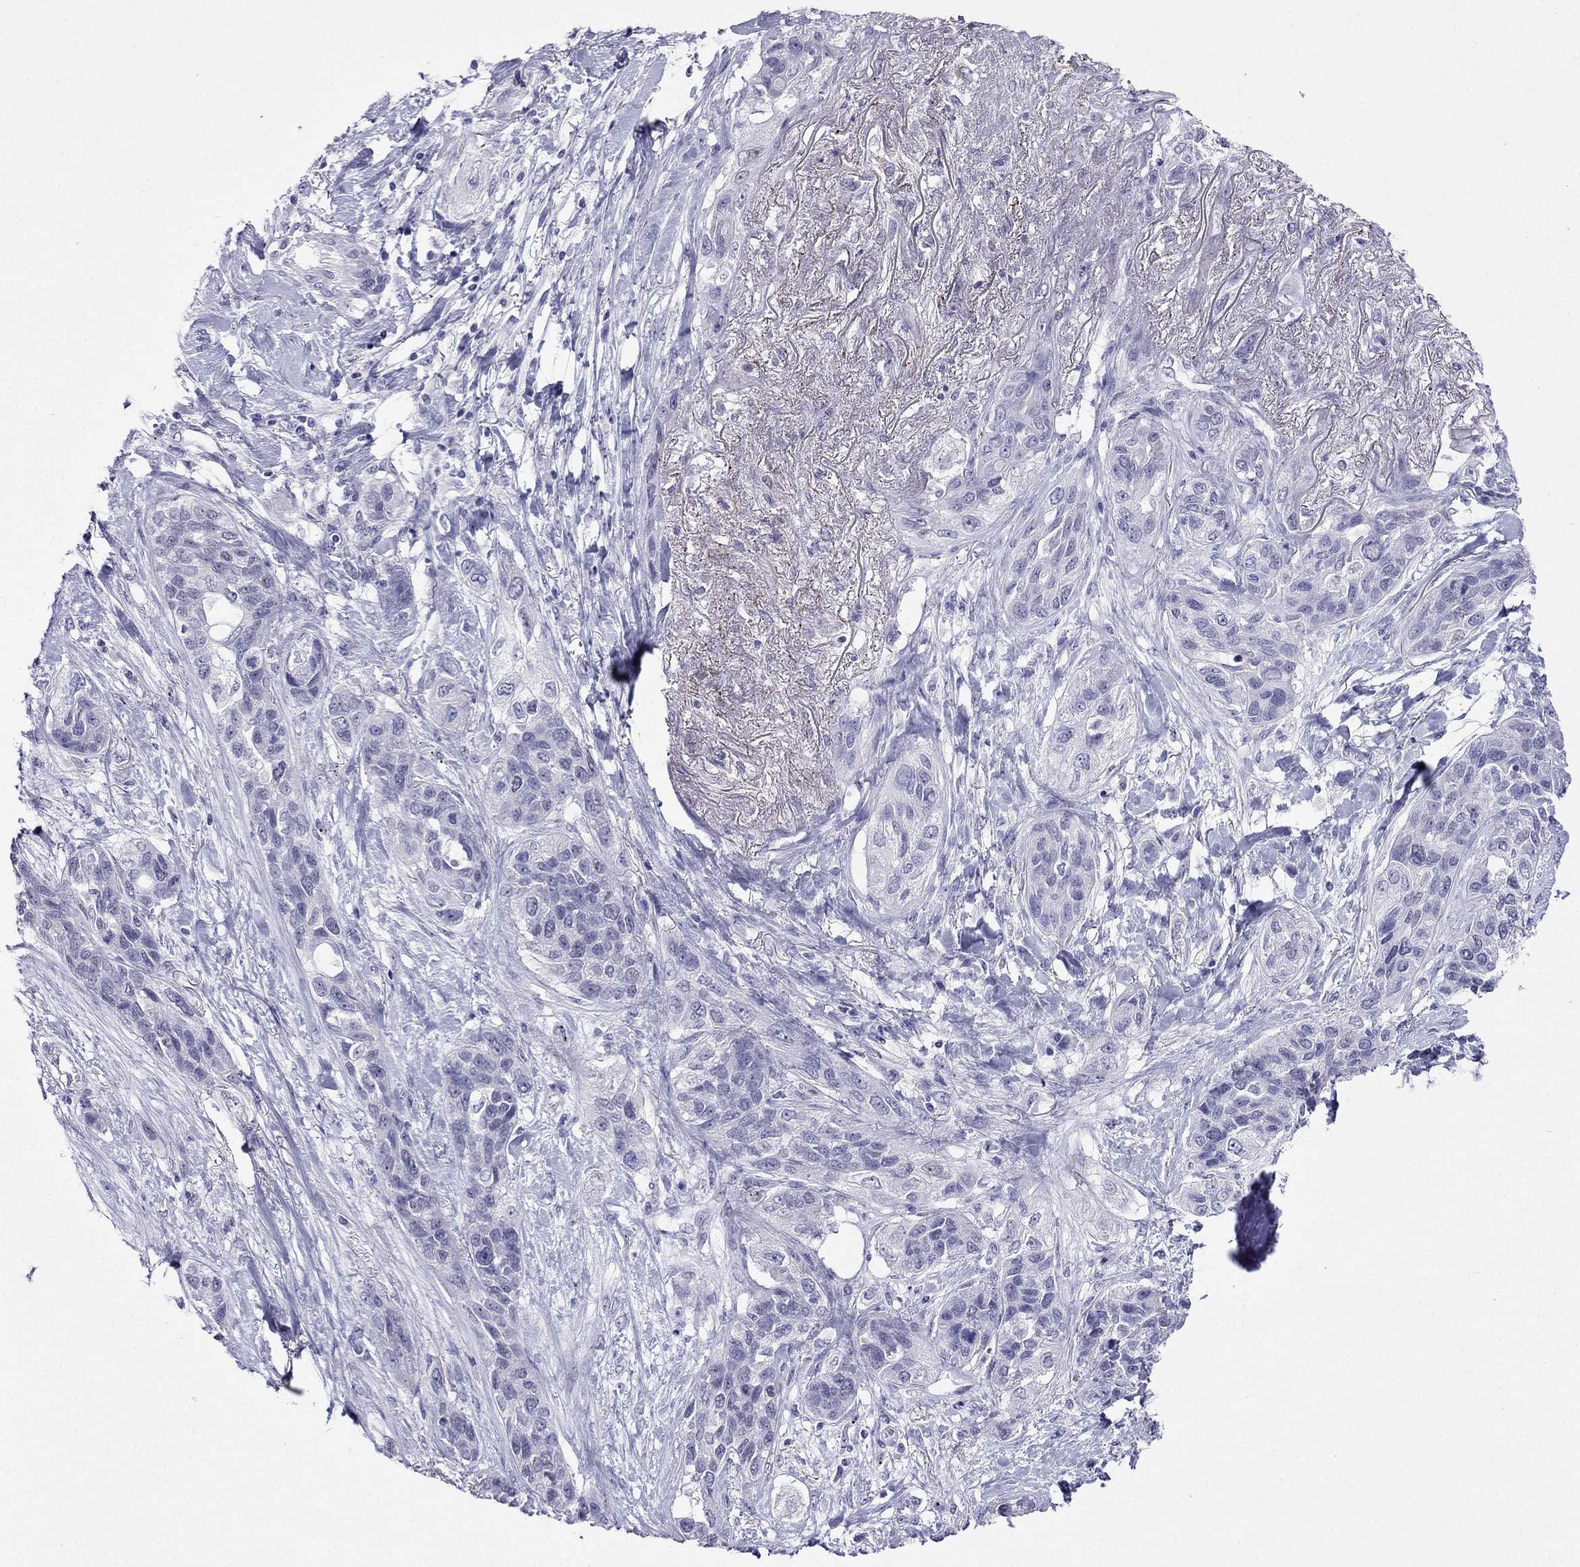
{"staining": {"intensity": "negative", "quantity": "none", "location": "none"}, "tissue": "lung cancer", "cell_type": "Tumor cells", "image_type": "cancer", "snomed": [{"axis": "morphology", "description": "Squamous cell carcinoma, NOS"}, {"axis": "topography", "description": "Lung"}], "caption": "This micrograph is of lung cancer stained with IHC to label a protein in brown with the nuclei are counter-stained blue. There is no staining in tumor cells.", "gene": "MGP", "patient": {"sex": "female", "age": 70}}